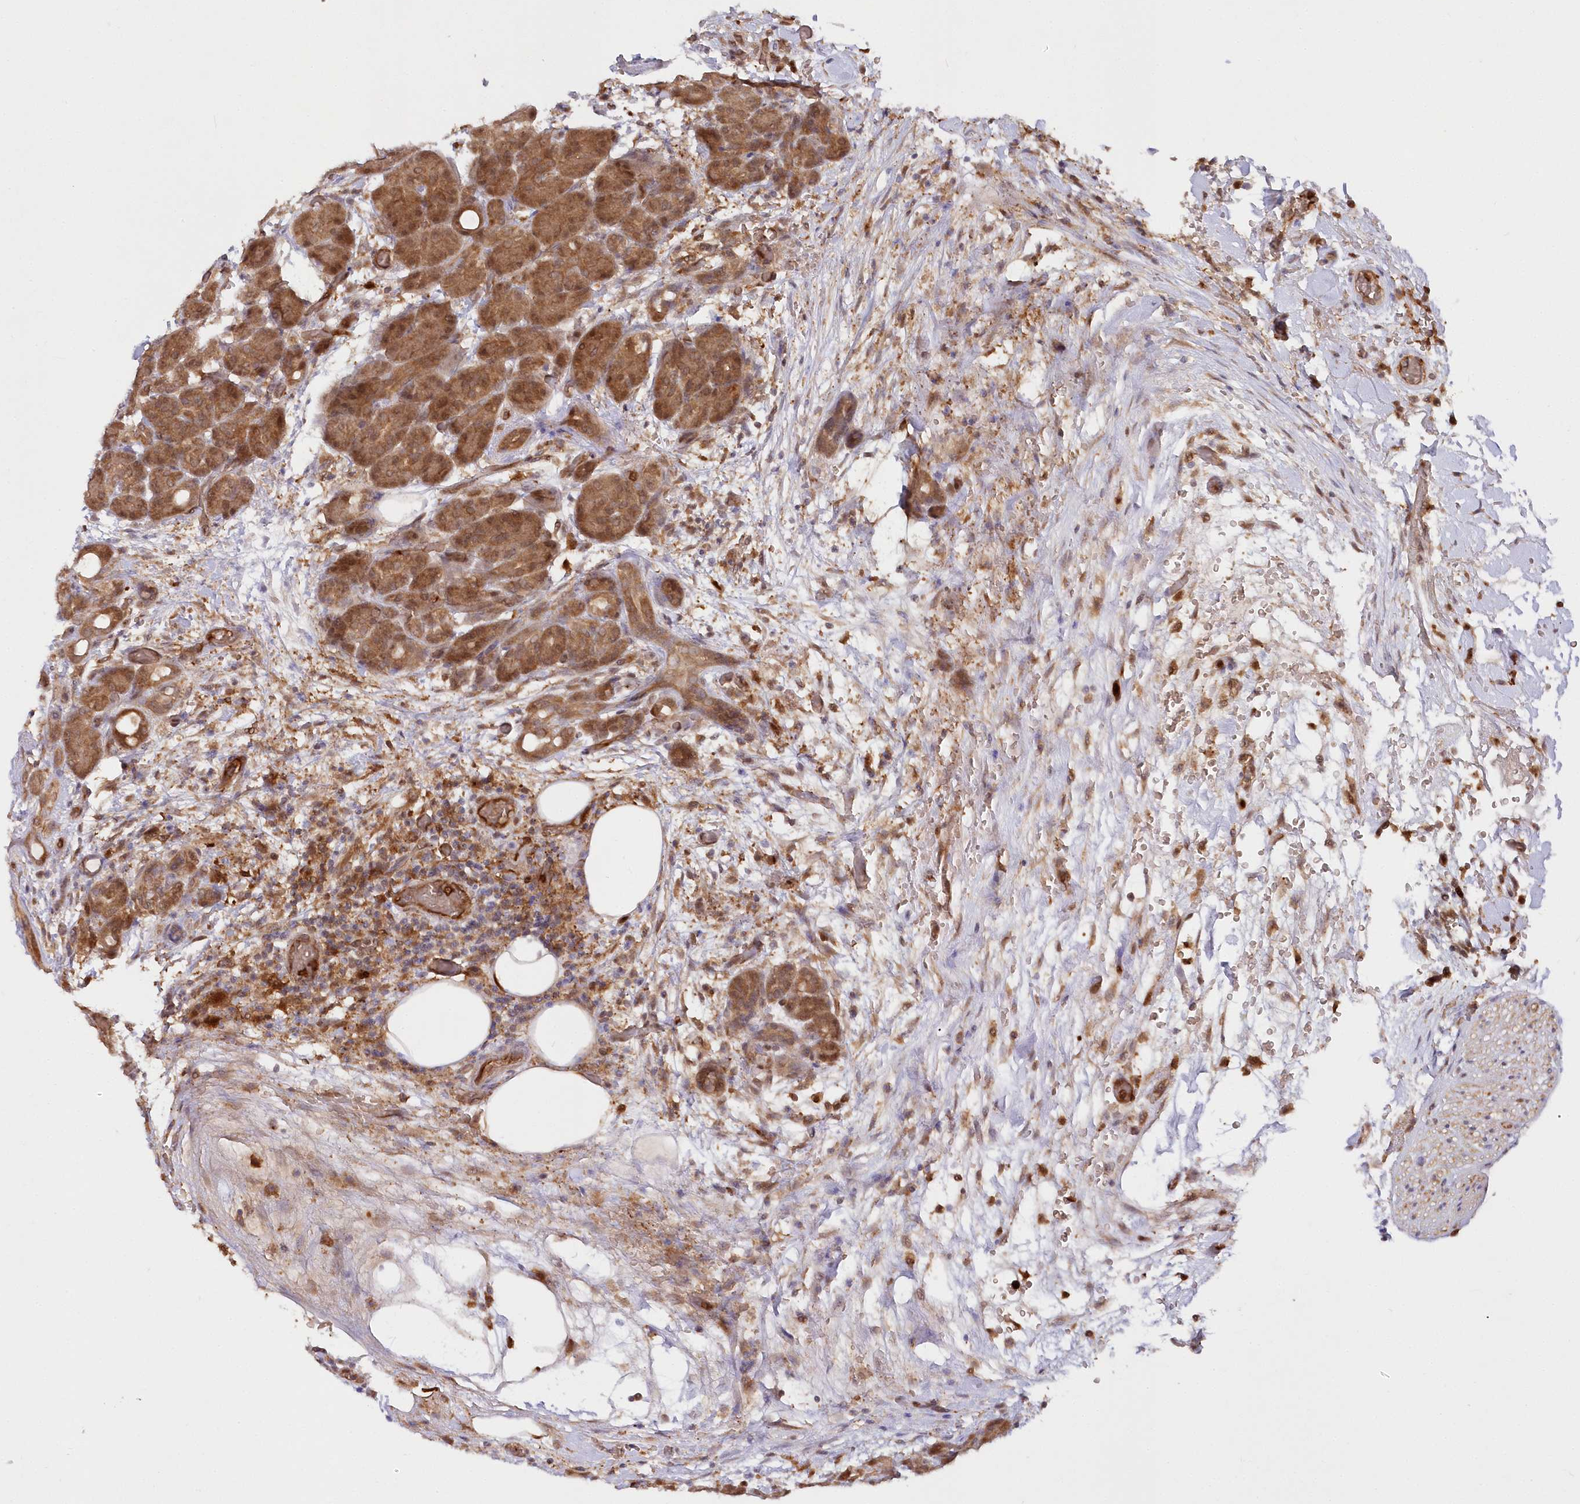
{"staining": {"intensity": "moderate", "quantity": ">75%", "location": "cytoplasmic/membranous"}, "tissue": "pancreas", "cell_type": "Exocrine glandular cells", "image_type": "normal", "snomed": [{"axis": "morphology", "description": "Normal tissue, NOS"}, {"axis": "topography", "description": "Pancreas"}], "caption": "Moderate cytoplasmic/membranous staining is present in approximately >75% of exocrine glandular cells in normal pancreas.", "gene": "GBE1", "patient": {"sex": "male", "age": 63}}